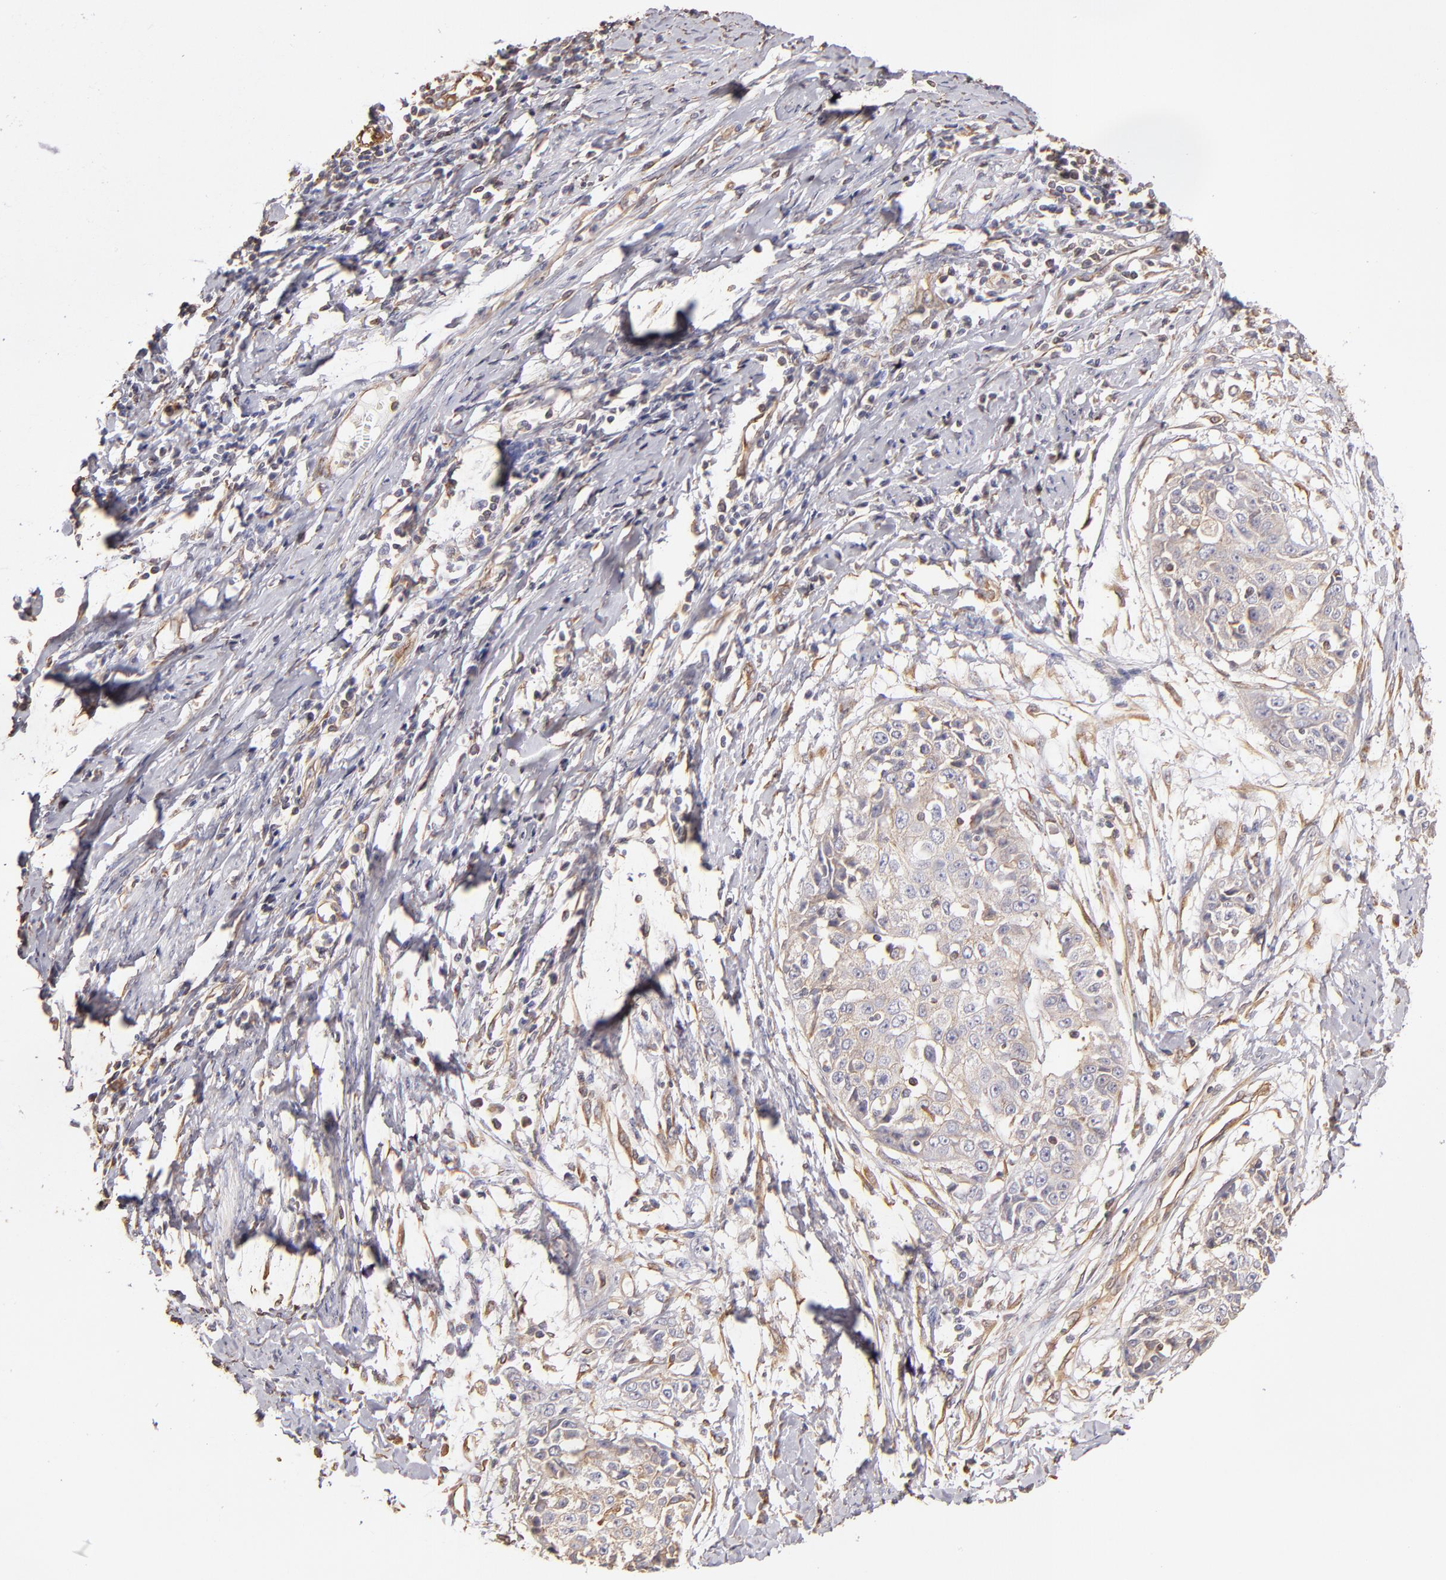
{"staining": {"intensity": "weak", "quantity": ">75%", "location": "cytoplasmic/membranous"}, "tissue": "cervical cancer", "cell_type": "Tumor cells", "image_type": "cancer", "snomed": [{"axis": "morphology", "description": "Squamous cell carcinoma, NOS"}, {"axis": "topography", "description": "Cervix"}], "caption": "Human squamous cell carcinoma (cervical) stained for a protein (brown) displays weak cytoplasmic/membranous positive expression in about >75% of tumor cells.", "gene": "ABCC1", "patient": {"sex": "female", "age": 64}}